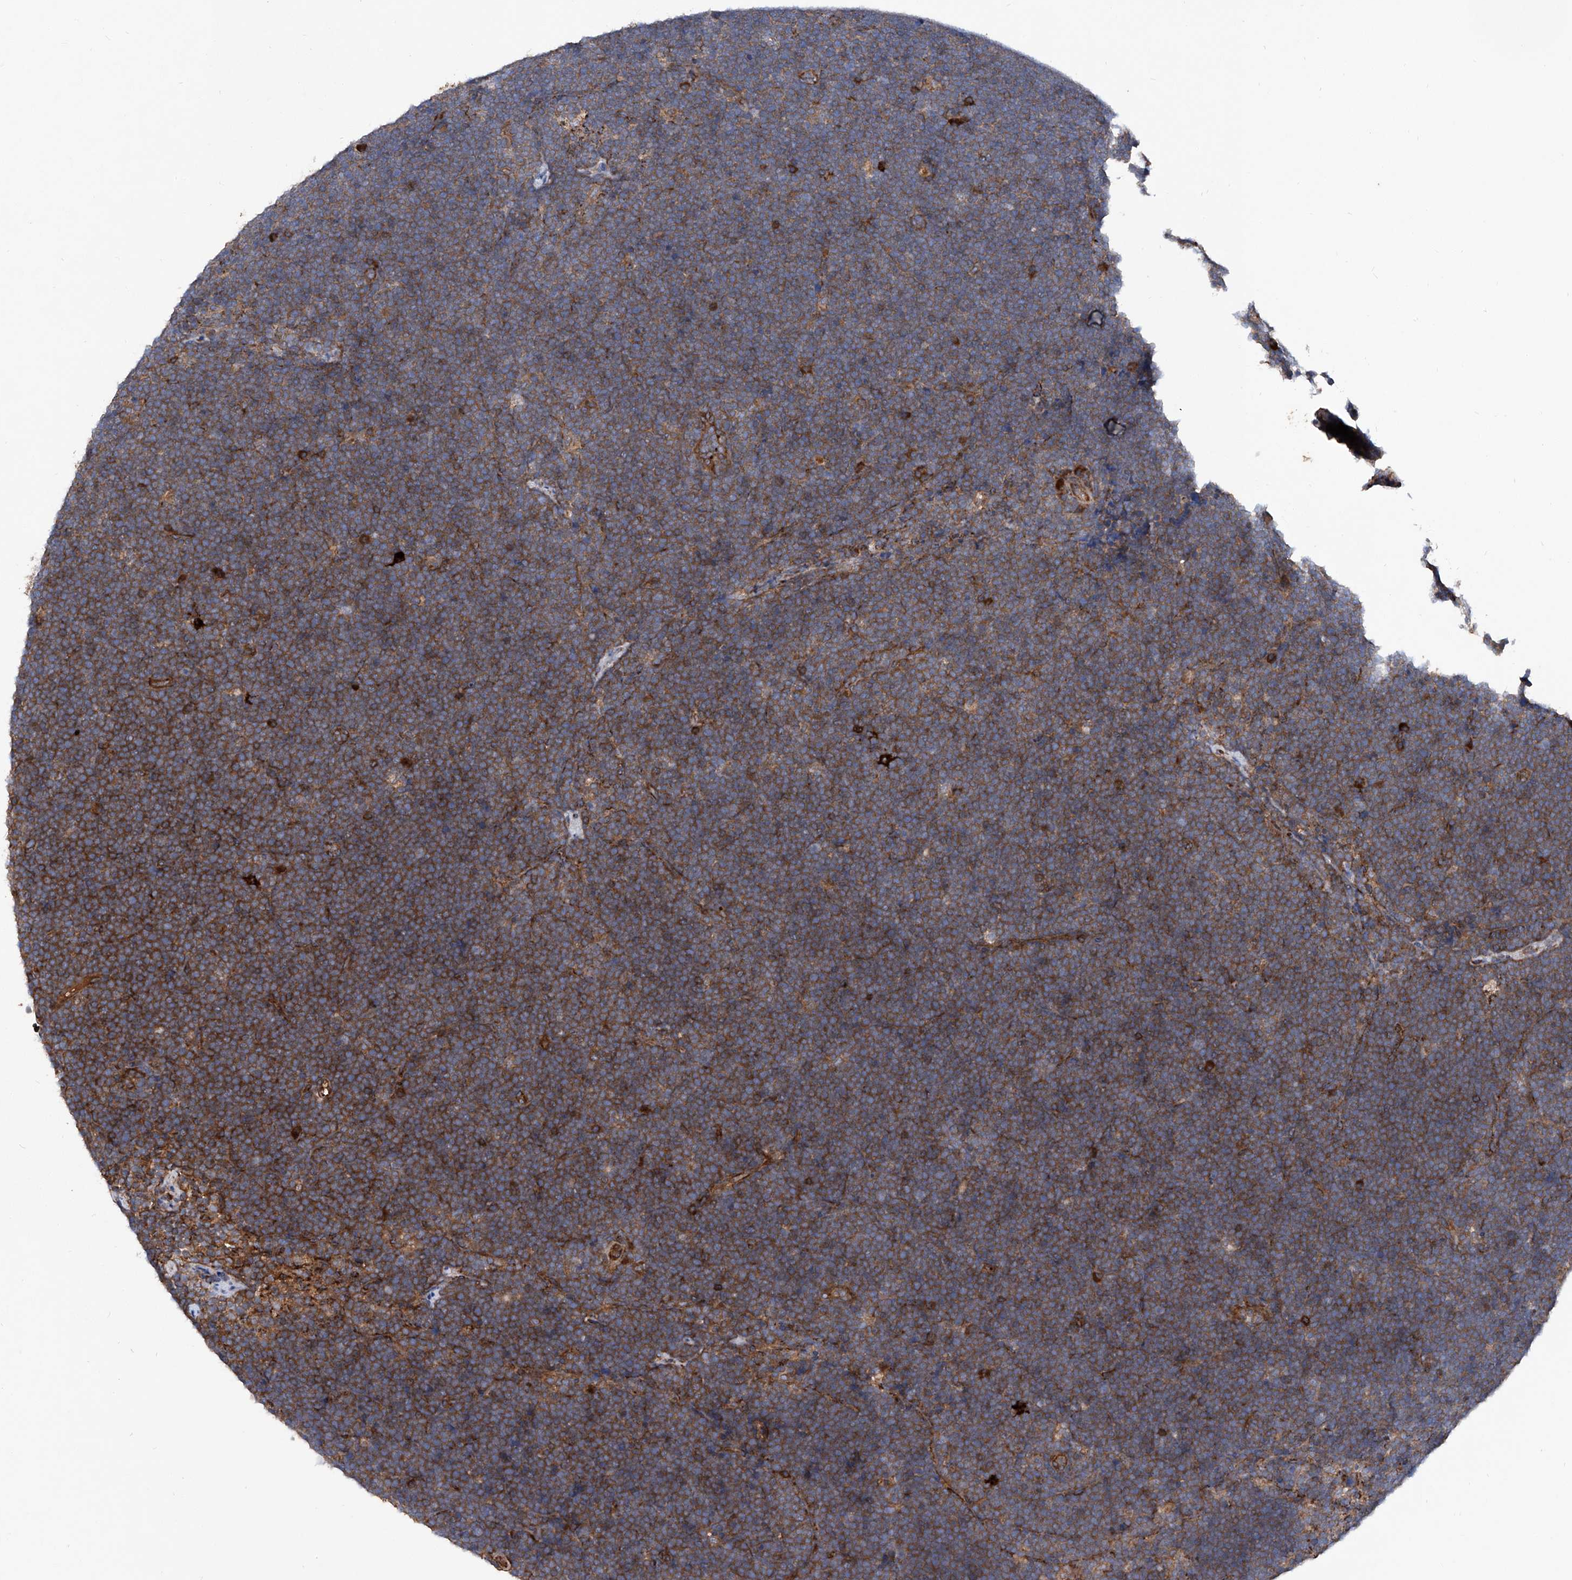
{"staining": {"intensity": "moderate", "quantity": ">75%", "location": "cytoplasmic/membranous"}, "tissue": "lymphoma", "cell_type": "Tumor cells", "image_type": "cancer", "snomed": [{"axis": "morphology", "description": "Malignant lymphoma, non-Hodgkin's type, High grade"}, {"axis": "topography", "description": "Lymph node"}], "caption": "Malignant lymphoma, non-Hodgkin's type (high-grade) stained with immunohistochemistry (IHC) exhibits moderate cytoplasmic/membranous expression in about >75% of tumor cells.", "gene": "ASCC3", "patient": {"sex": "male", "age": 13}}